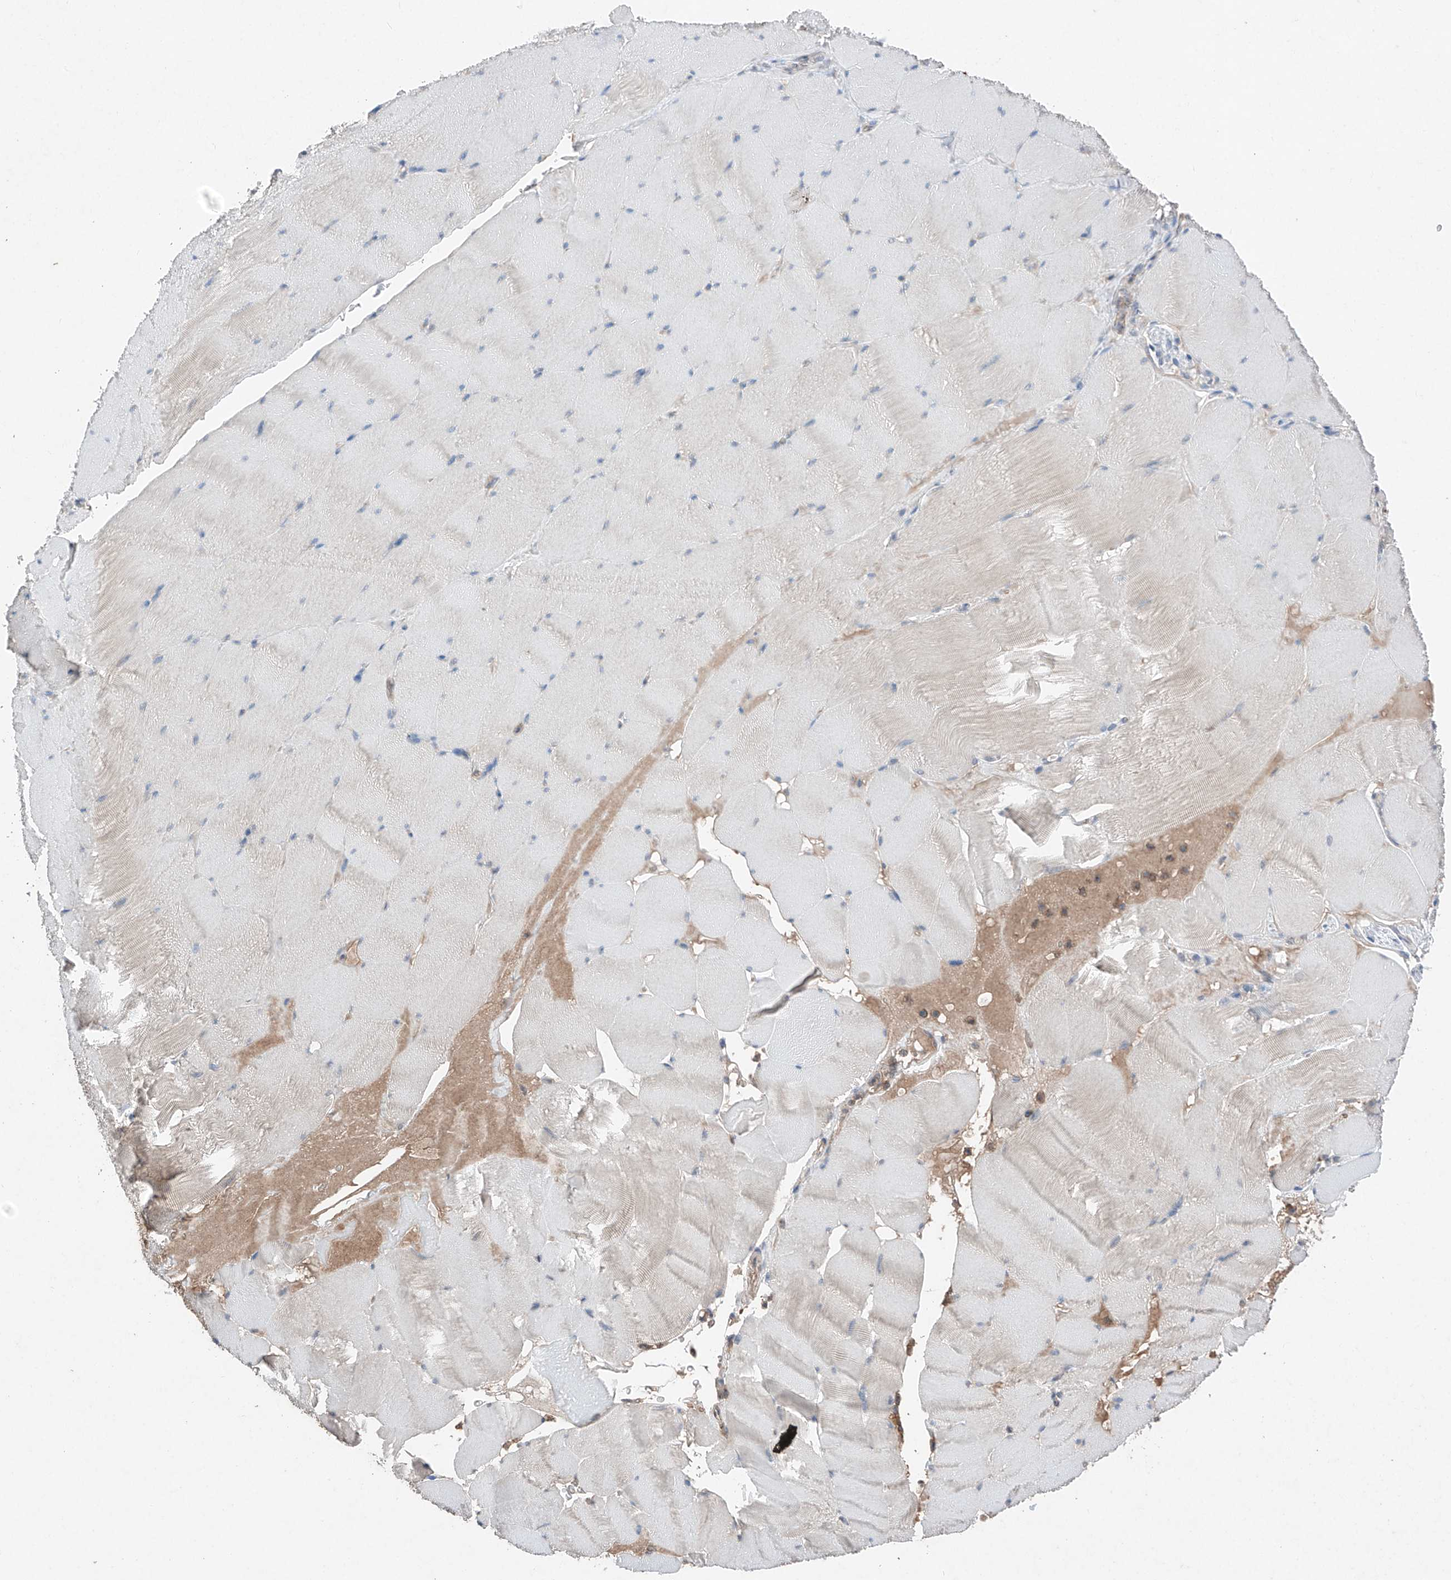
{"staining": {"intensity": "negative", "quantity": "none", "location": "none"}, "tissue": "skeletal muscle", "cell_type": "Myocytes", "image_type": "normal", "snomed": [{"axis": "morphology", "description": "Normal tissue, NOS"}, {"axis": "topography", "description": "Skeletal muscle"}], "caption": "Immunohistochemistry (IHC) micrograph of unremarkable skeletal muscle: skeletal muscle stained with DAB (3,3'-diaminobenzidine) displays no significant protein positivity in myocytes. (DAB (3,3'-diaminobenzidine) immunohistochemistry (IHC) visualized using brightfield microscopy, high magnification).", "gene": "TBX4", "patient": {"sex": "male", "age": 62}}